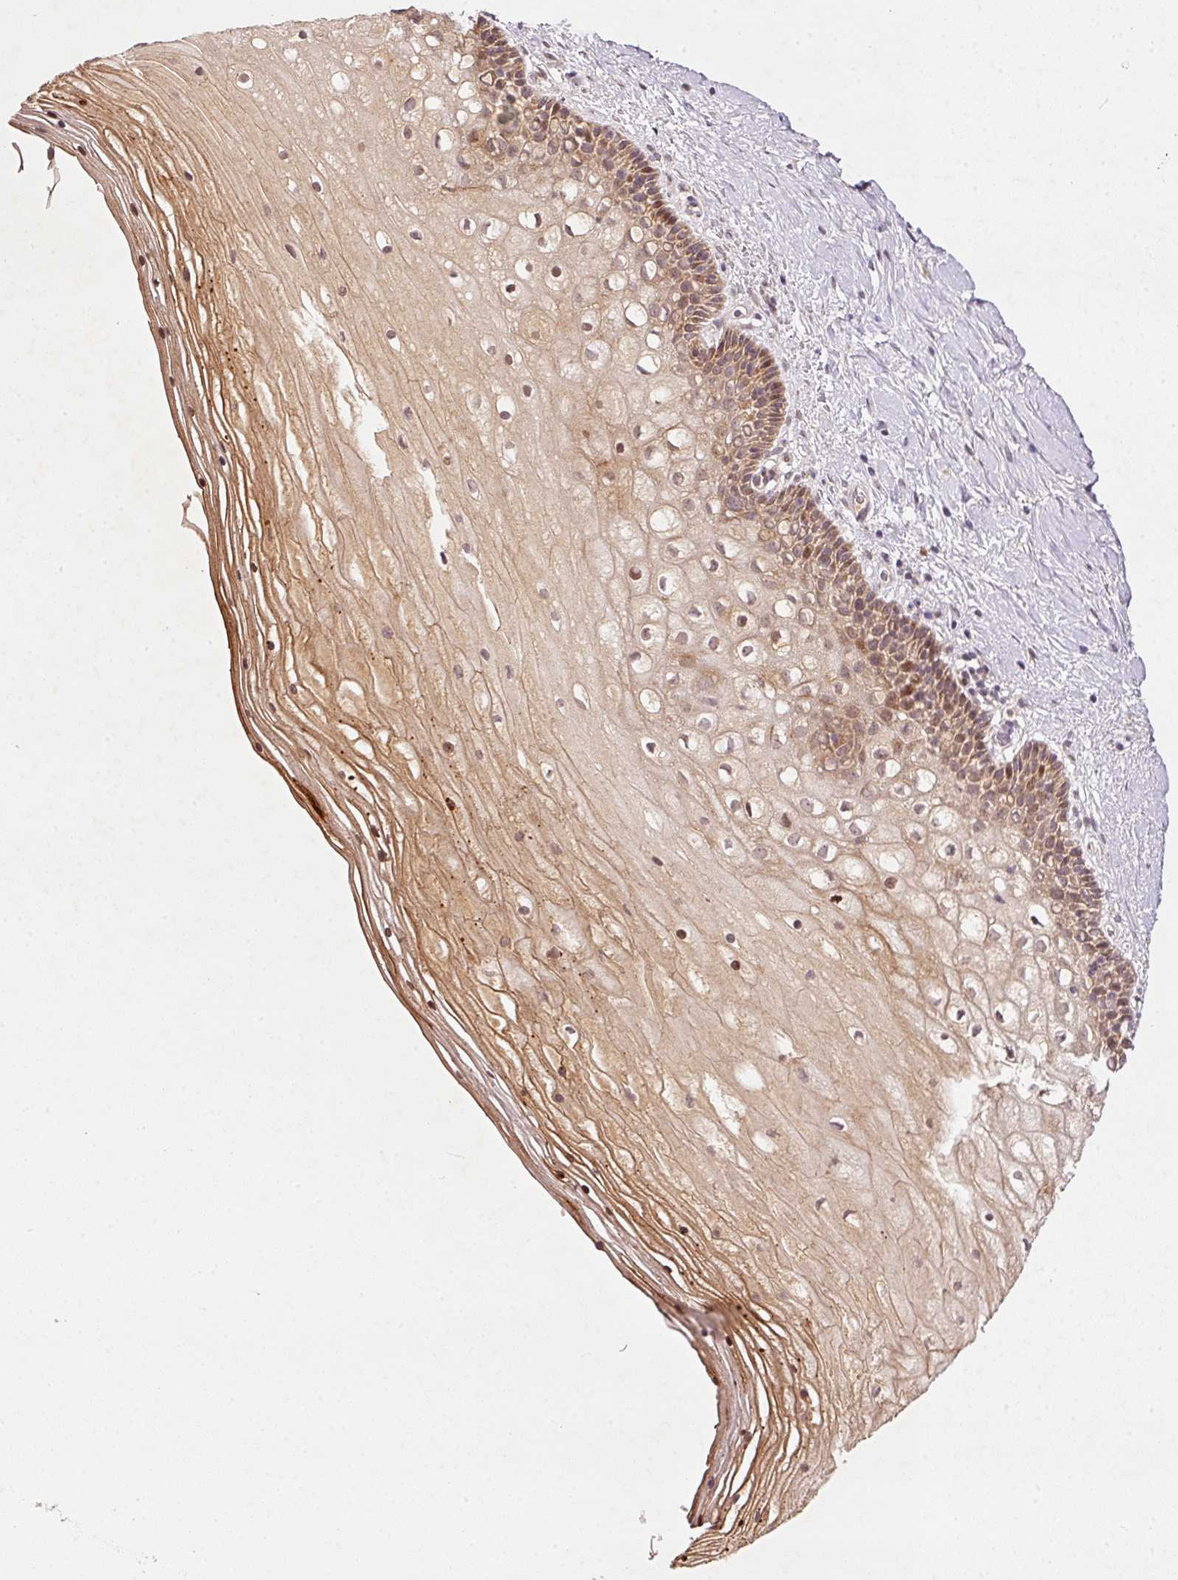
{"staining": {"intensity": "moderate", "quantity": ">75%", "location": "cytoplasmic/membranous"}, "tissue": "cervix", "cell_type": "Glandular cells", "image_type": "normal", "snomed": [{"axis": "morphology", "description": "Normal tissue, NOS"}, {"axis": "topography", "description": "Cervix"}], "caption": "A high-resolution histopathology image shows IHC staining of unremarkable cervix, which shows moderate cytoplasmic/membranous staining in approximately >75% of glandular cells.", "gene": "PCDHB1", "patient": {"sex": "female", "age": 36}}